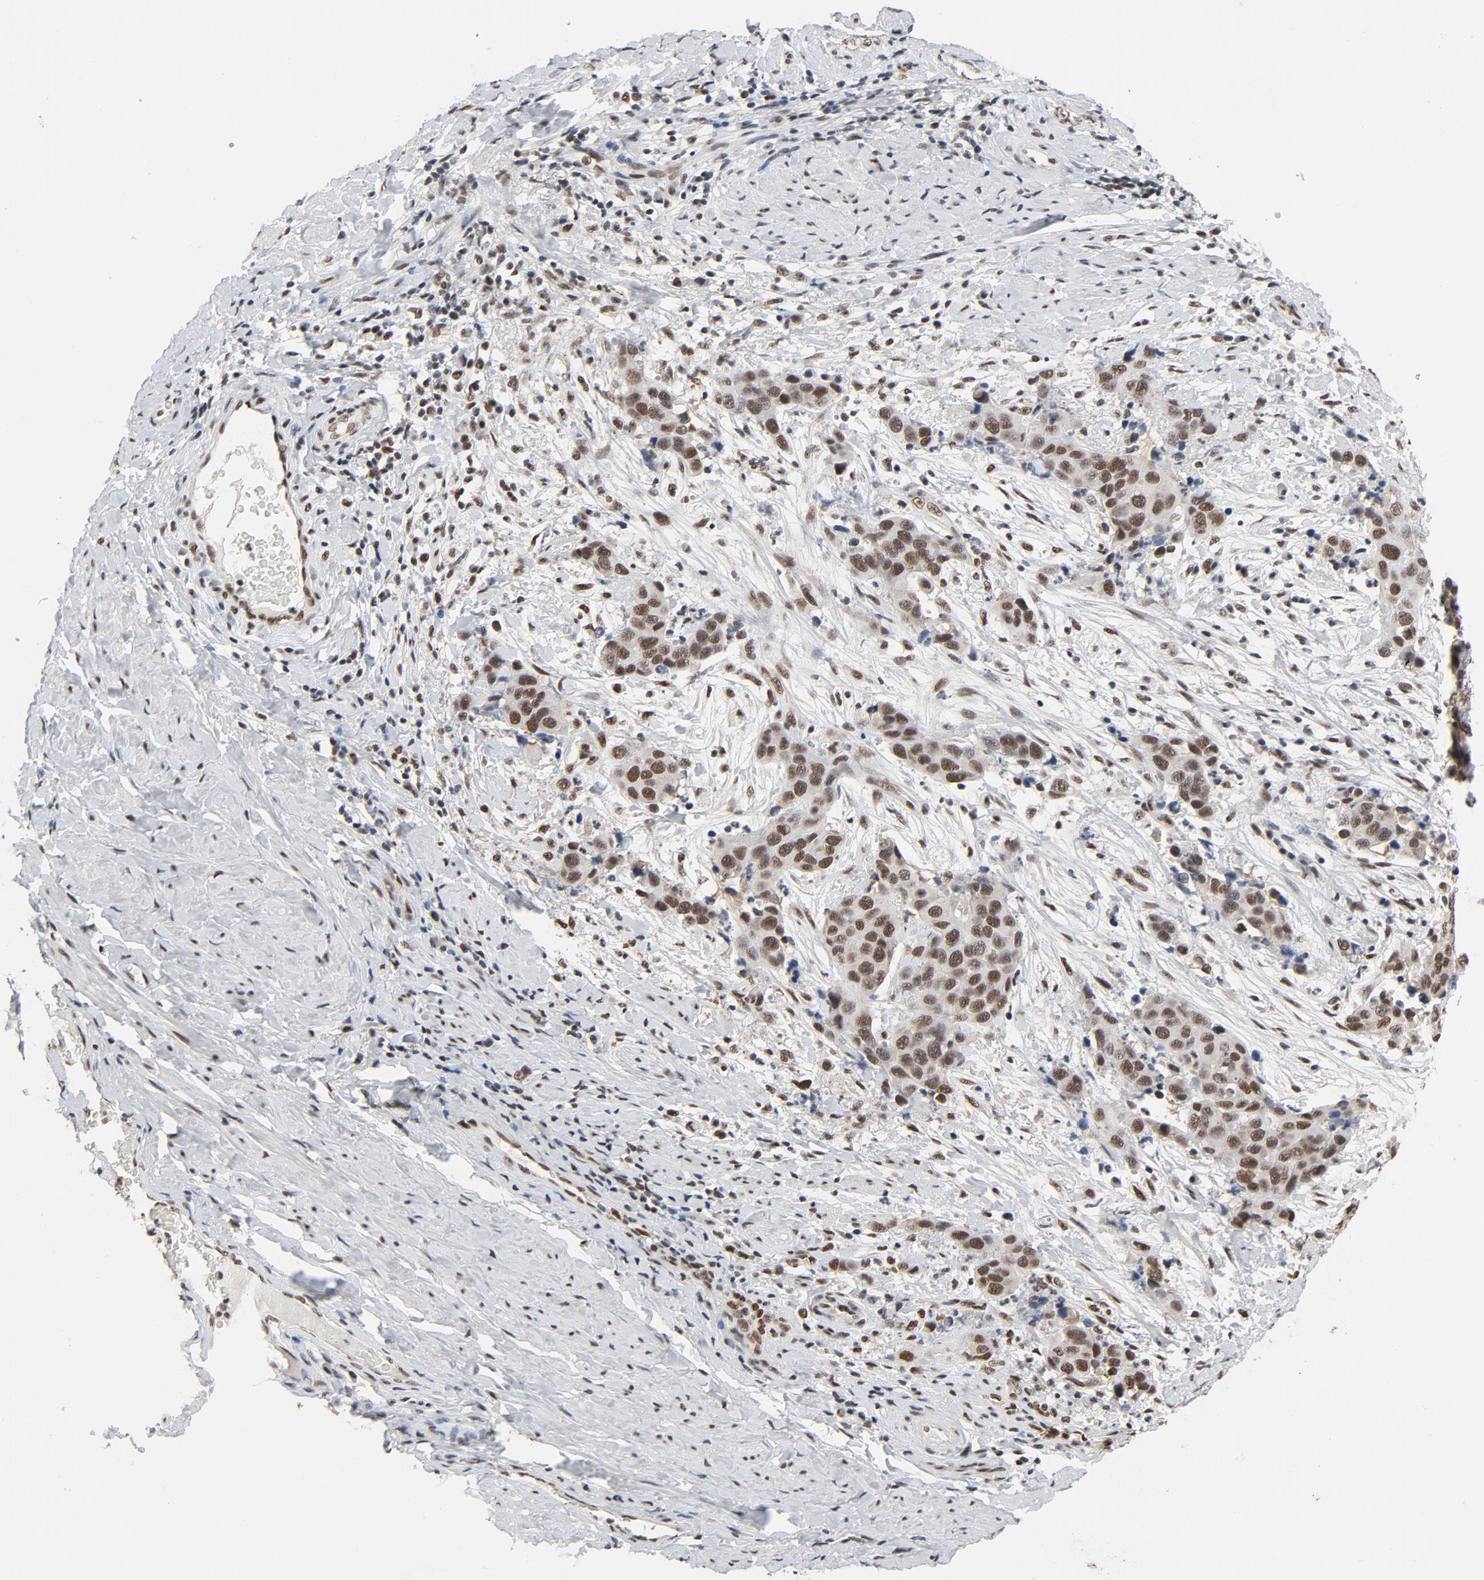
{"staining": {"intensity": "moderate", "quantity": ">75%", "location": "nuclear"}, "tissue": "cervical cancer", "cell_type": "Tumor cells", "image_type": "cancer", "snomed": [{"axis": "morphology", "description": "Squamous cell carcinoma, NOS"}, {"axis": "topography", "description": "Cervix"}], "caption": "A histopathology image showing moderate nuclear positivity in approximately >75% of tumor cells in squamous cell carcinoma (cervical), as visualized by brown immunohistochemical staining.", "gene": "MRE11", "patient": {"sex": "female", "age": 54}}